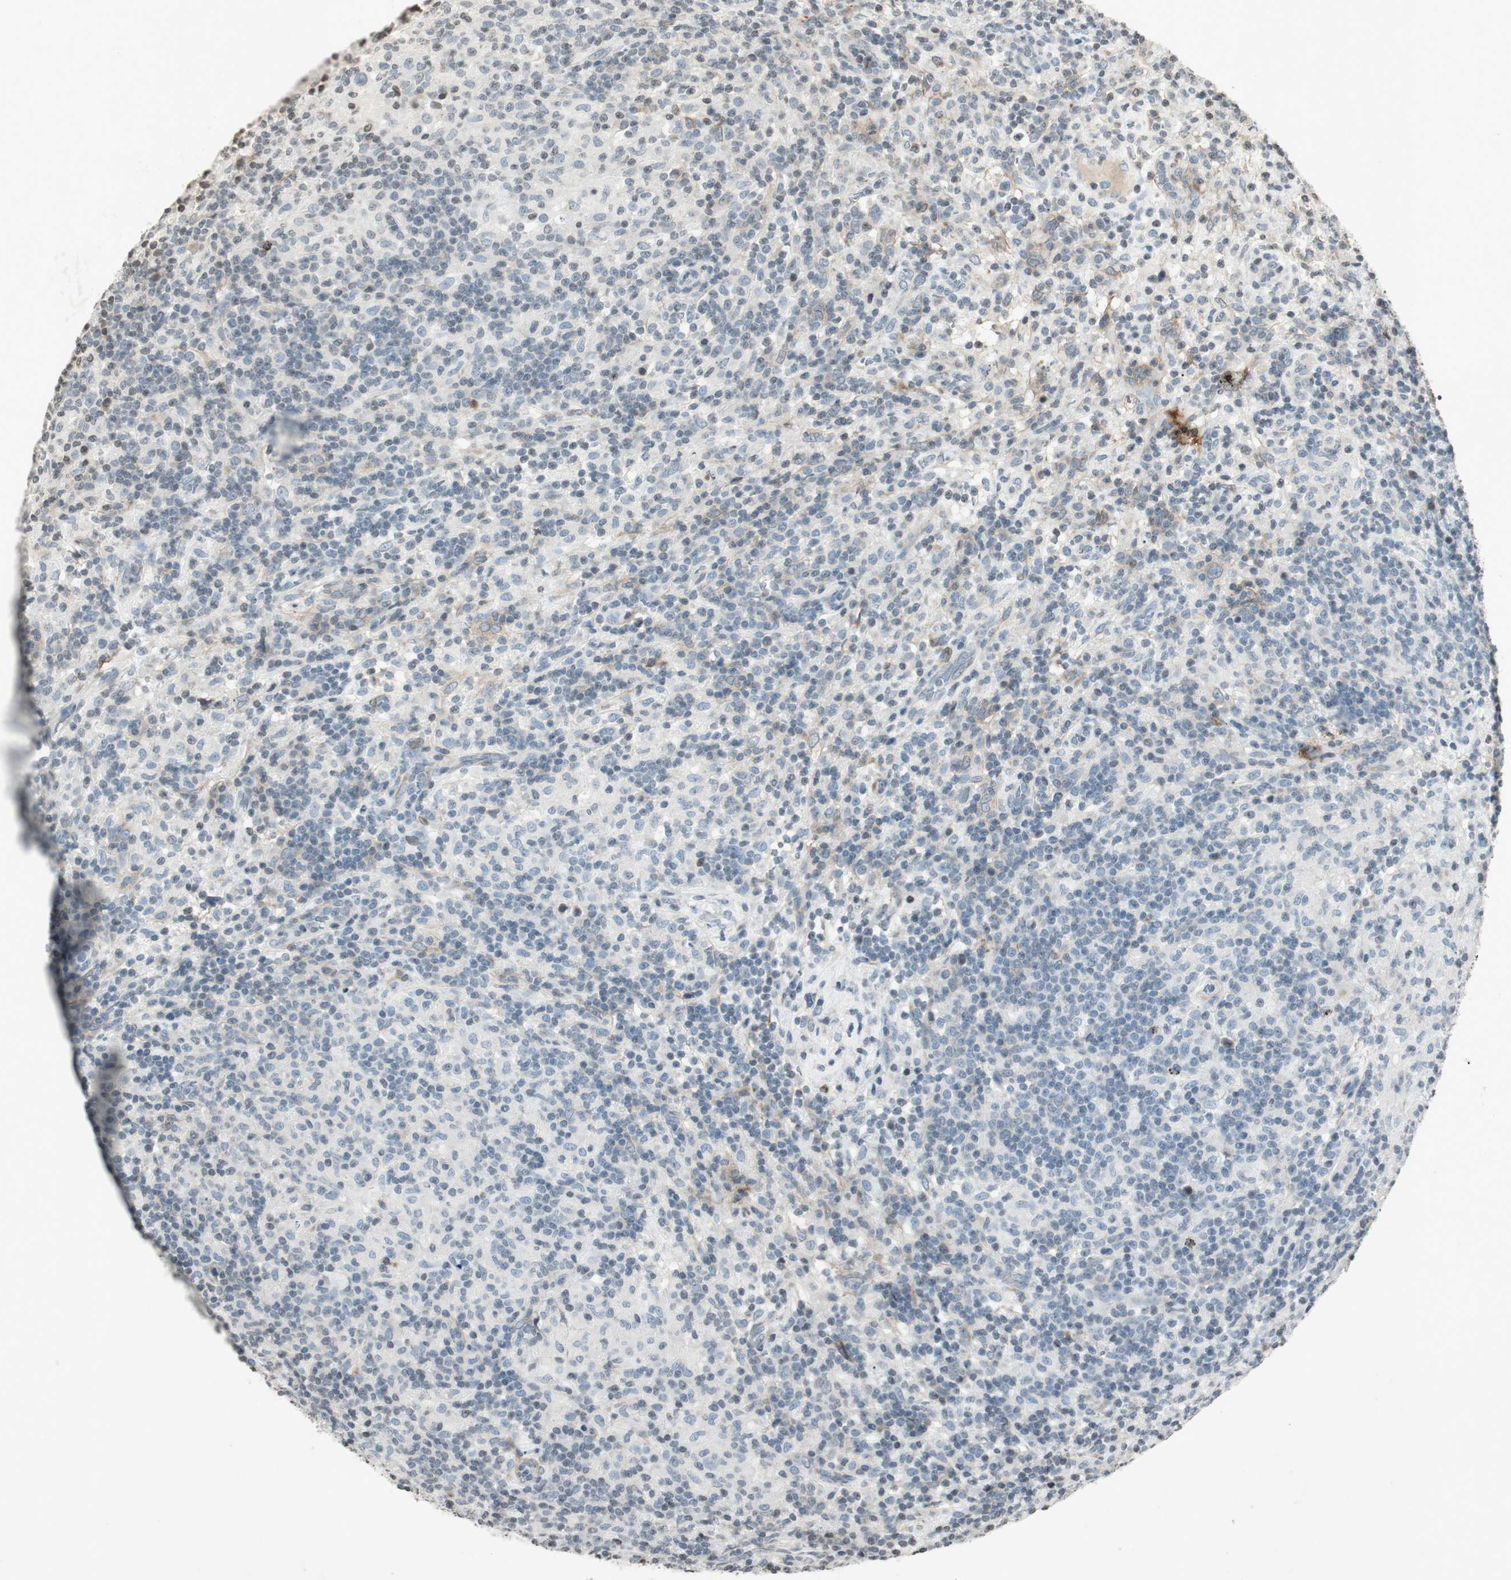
{"staining": {"intensity": "negative", "quantity": "none", "location": "none"}, "tissue": "lymphoma", "cell_type": "Tumor cells", "image_type": "cancer", "snomed": [{"axis": "morphology", "description": "Hodgkin's disease, NOS"}, {"axis": "topography", "description": "Lymph node"}], "caption": "An IHC histopathology image of lymphoma is shown. There is no staining in tumor cells of lymphoma.", "gene": "PRKG1", "patient": {"sex": "male", "age": 70}}